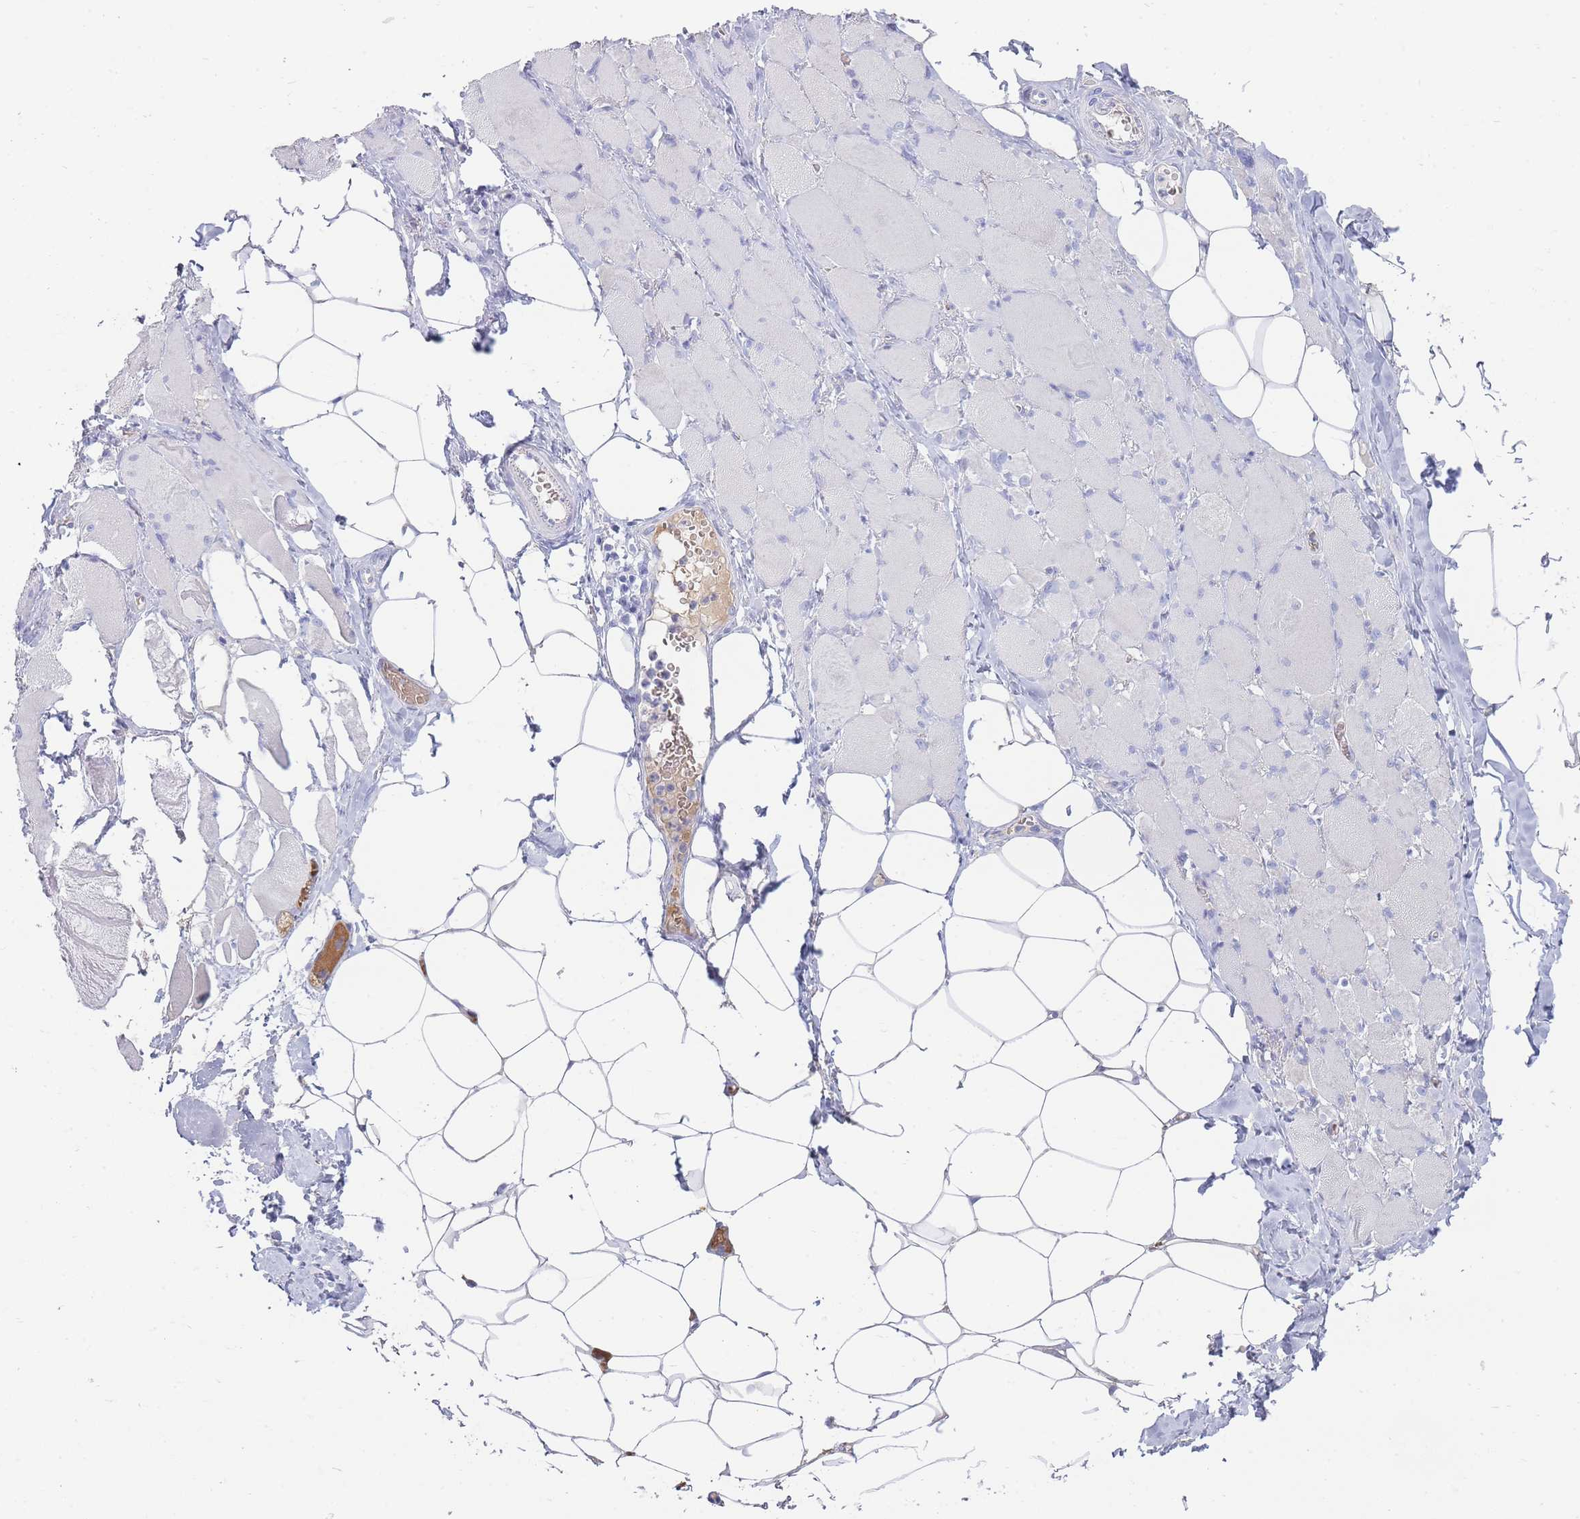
{"staining": {"intensity": "negative", "quantity": "none", "location": "none"}, "tissue": "skeletal muscle", "cell_type": "Myocytes", "image_type": "normal", "snomed": [{"axis": "morphology", "description": "Normal tissue, NOS"}, {"axis": "morphology", "description": "Basal cell carcinoma"}, {"axis": "topography", "description": "Skeletal muscle"}], "caption": "Immunohistochemical staining of unremarkable skeletal muscle shows no significant staining in myocytes. Brightfield microscopy of immunohistochemistry stained with DAB (brown) and hematoxylin (blue), captured at high magnification.", "gene": "ENSG00000284931", "patient": {"sex": "female", "age": 64}}